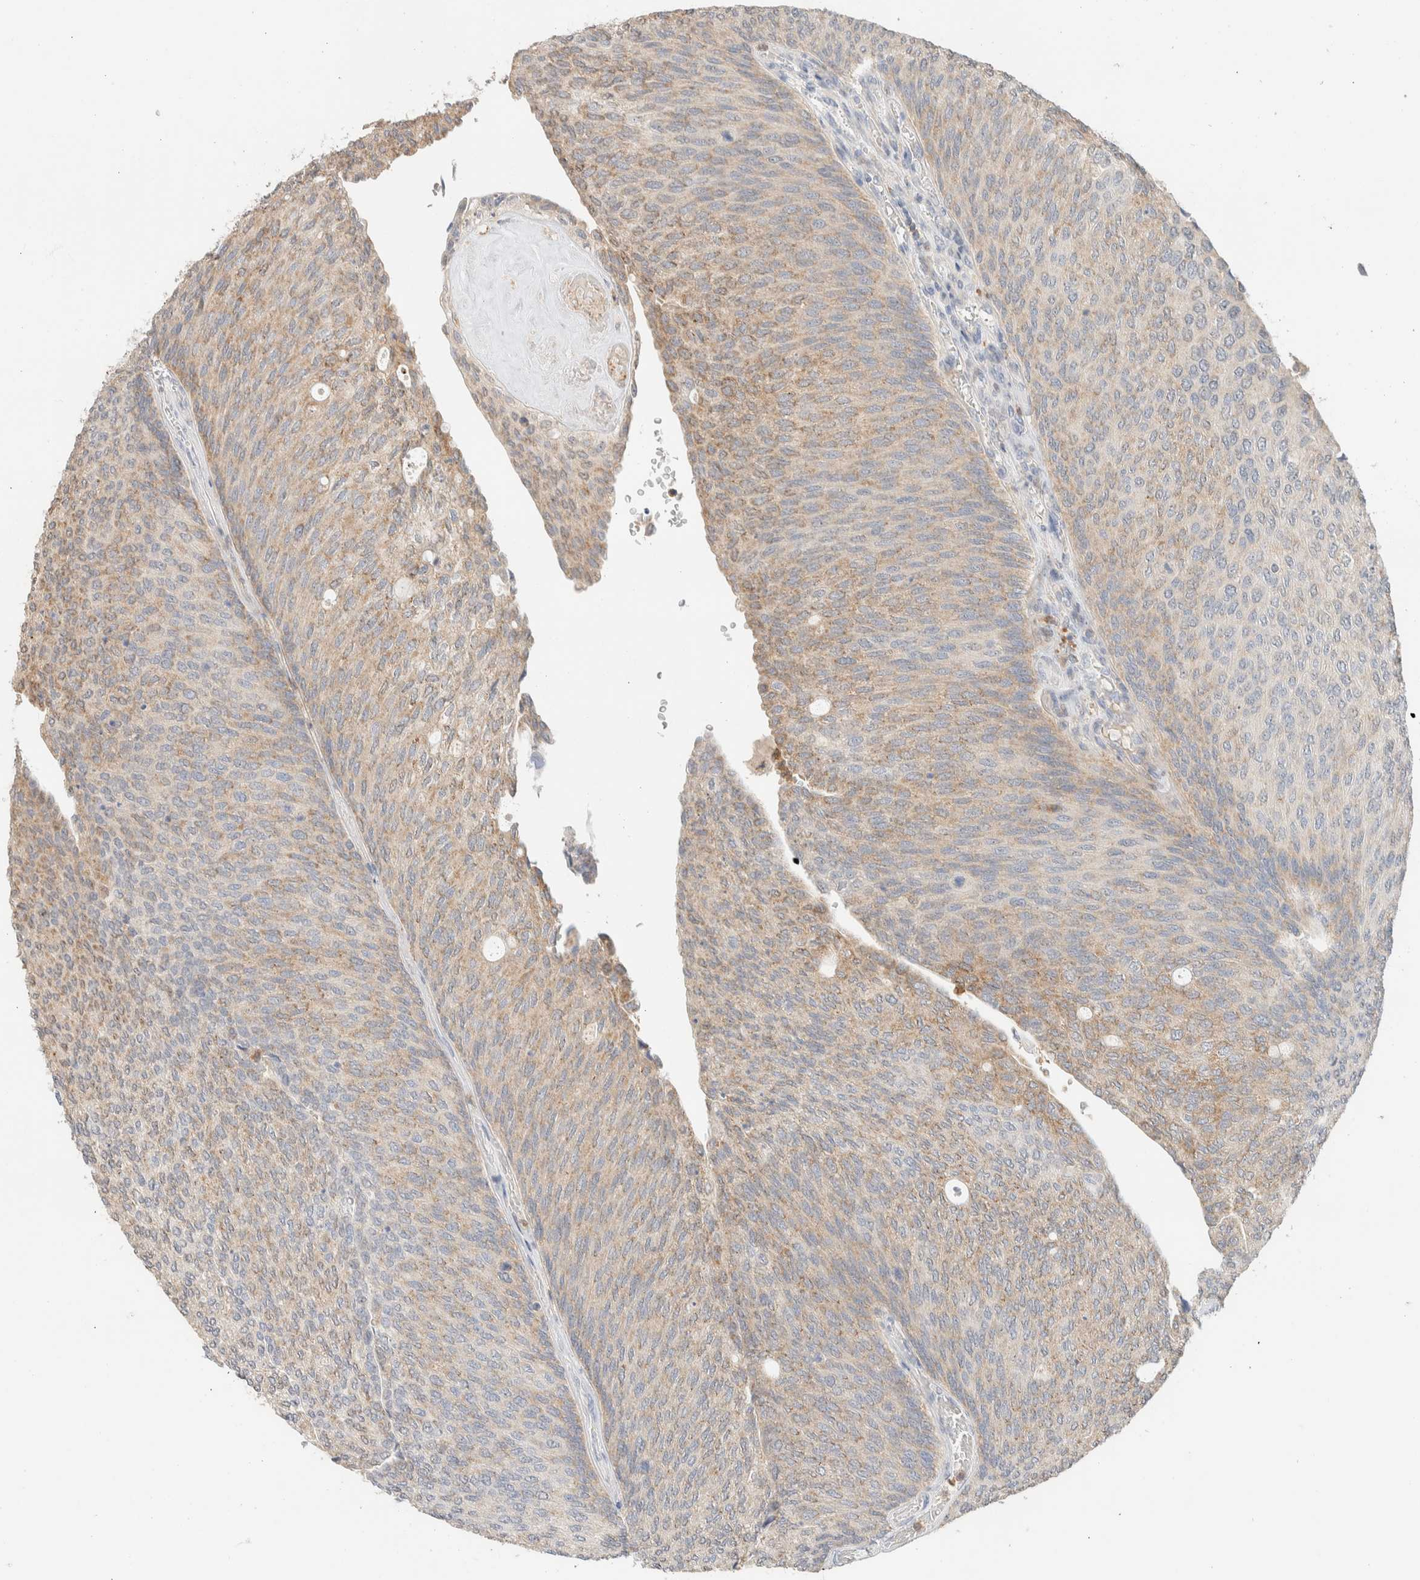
{"staining": {"intensity": "weak", "quantity": ">75%", "location": "cytoplasmic/membranous"}, "tissue": "urothelial cancer", "cell_type": "Tumor cells", "image_type": "cancer", "snomed": [{"axis": "morphology", "description": "Urothelial carcinoma, Low grade"}, {"axis": "topography", "description": "Urinary bladder"}], "caption": "A micrograph of urothelial cancer stained for a protein exhibits weak cytoplasmic/membranous brown staining in tumor cells.", "gene": "HDHD3", "patient": {"sex": "female", "age": 79}}